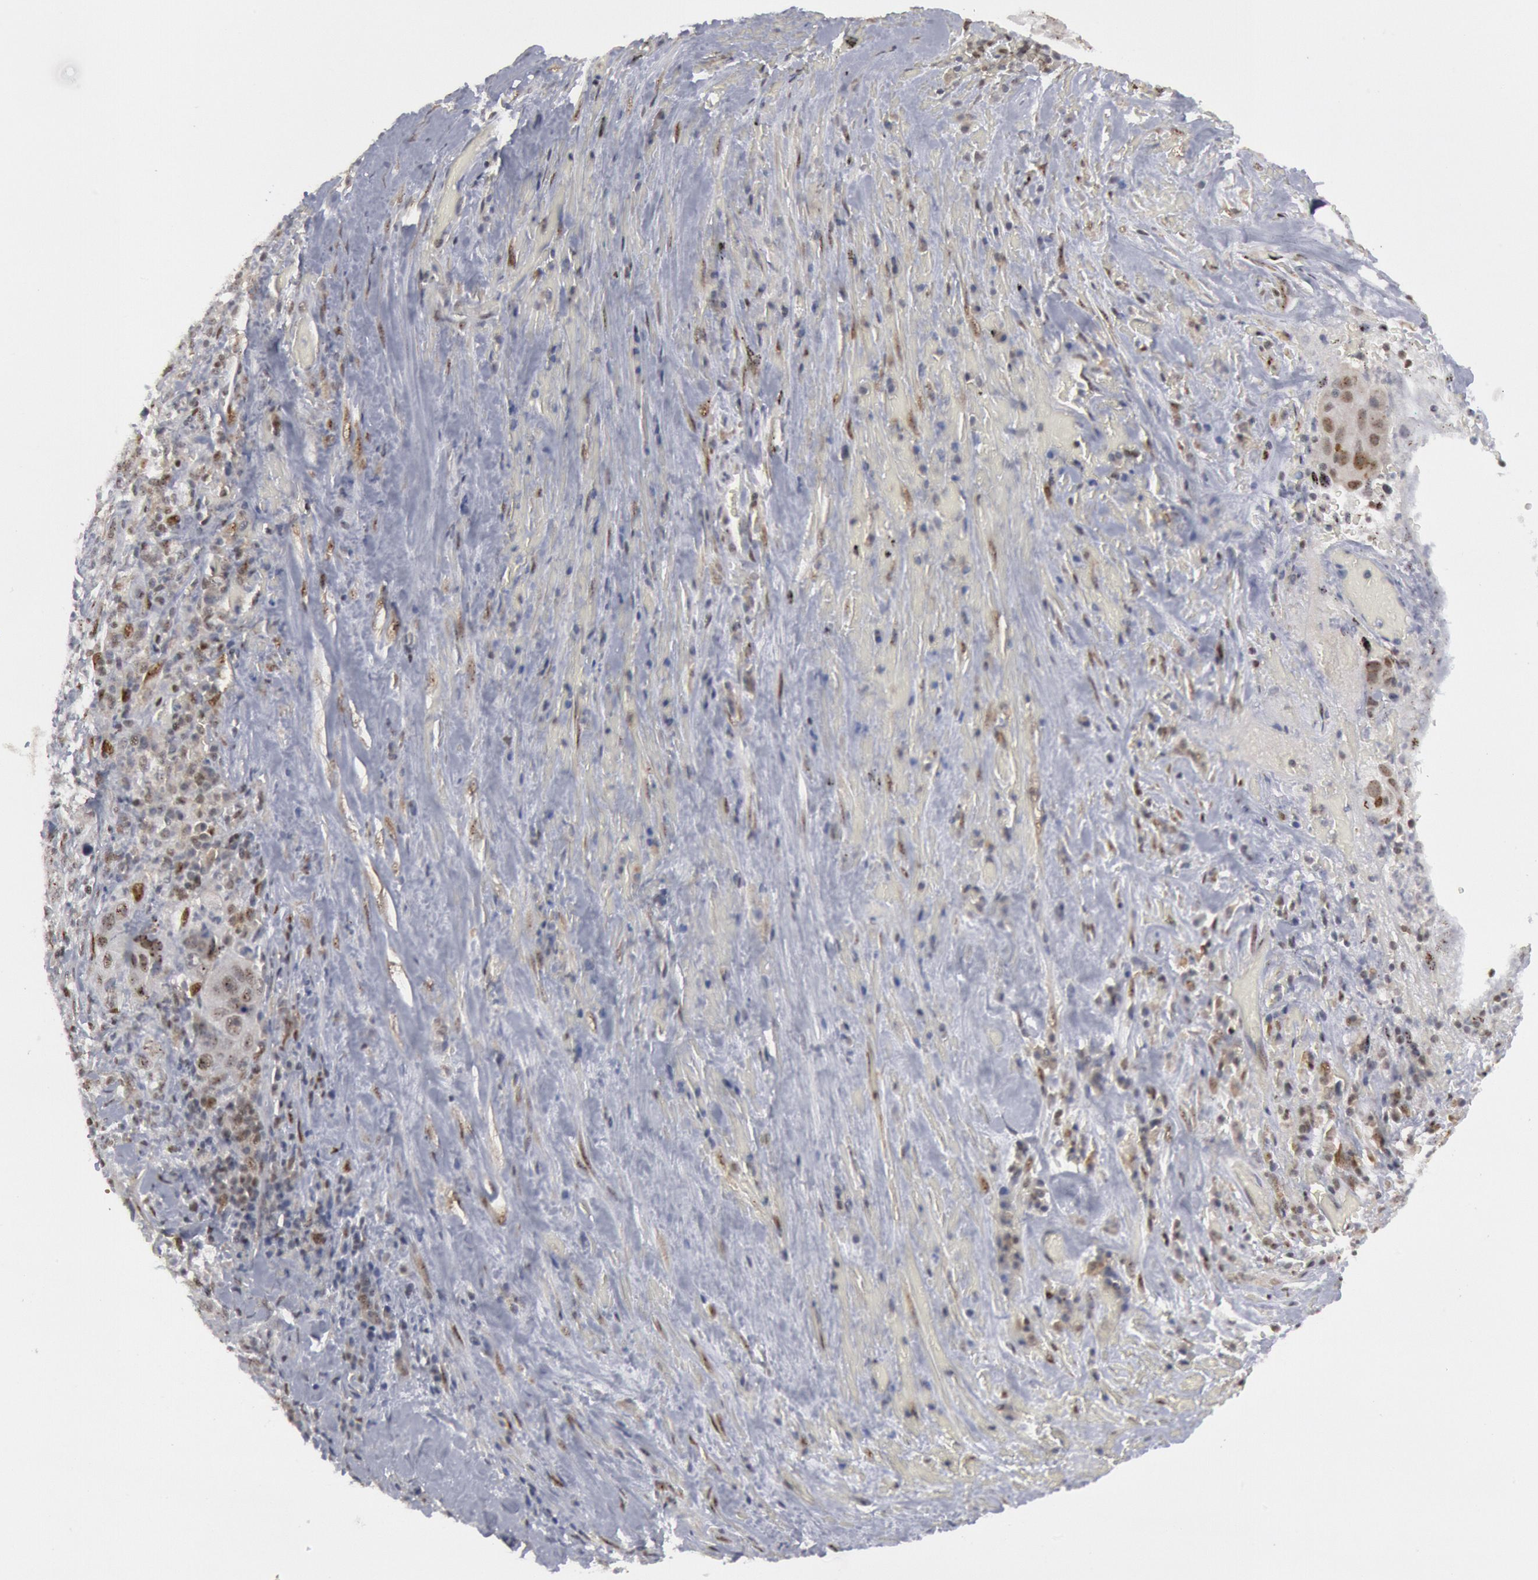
{"staining": {"intensity": "weak", "quantity": "25%-75%", "location": "nuclear"}, "tissue": "lung cancer", "cell_type": "Tumor cells", "image_type": "cancer", "snomed": [{"axis": "morphology", "description": "Squamous cell carcinoma, NOS"}, {"axis": "topography", "description": "Lung"}], "caption": "IHC (DAB) staining of lung cancer reveals weak nuclear protein staining in about 25%-75% of tumor cells.", "gene": "FOXO1", "patient": {"sex": "male", "age": 64}}